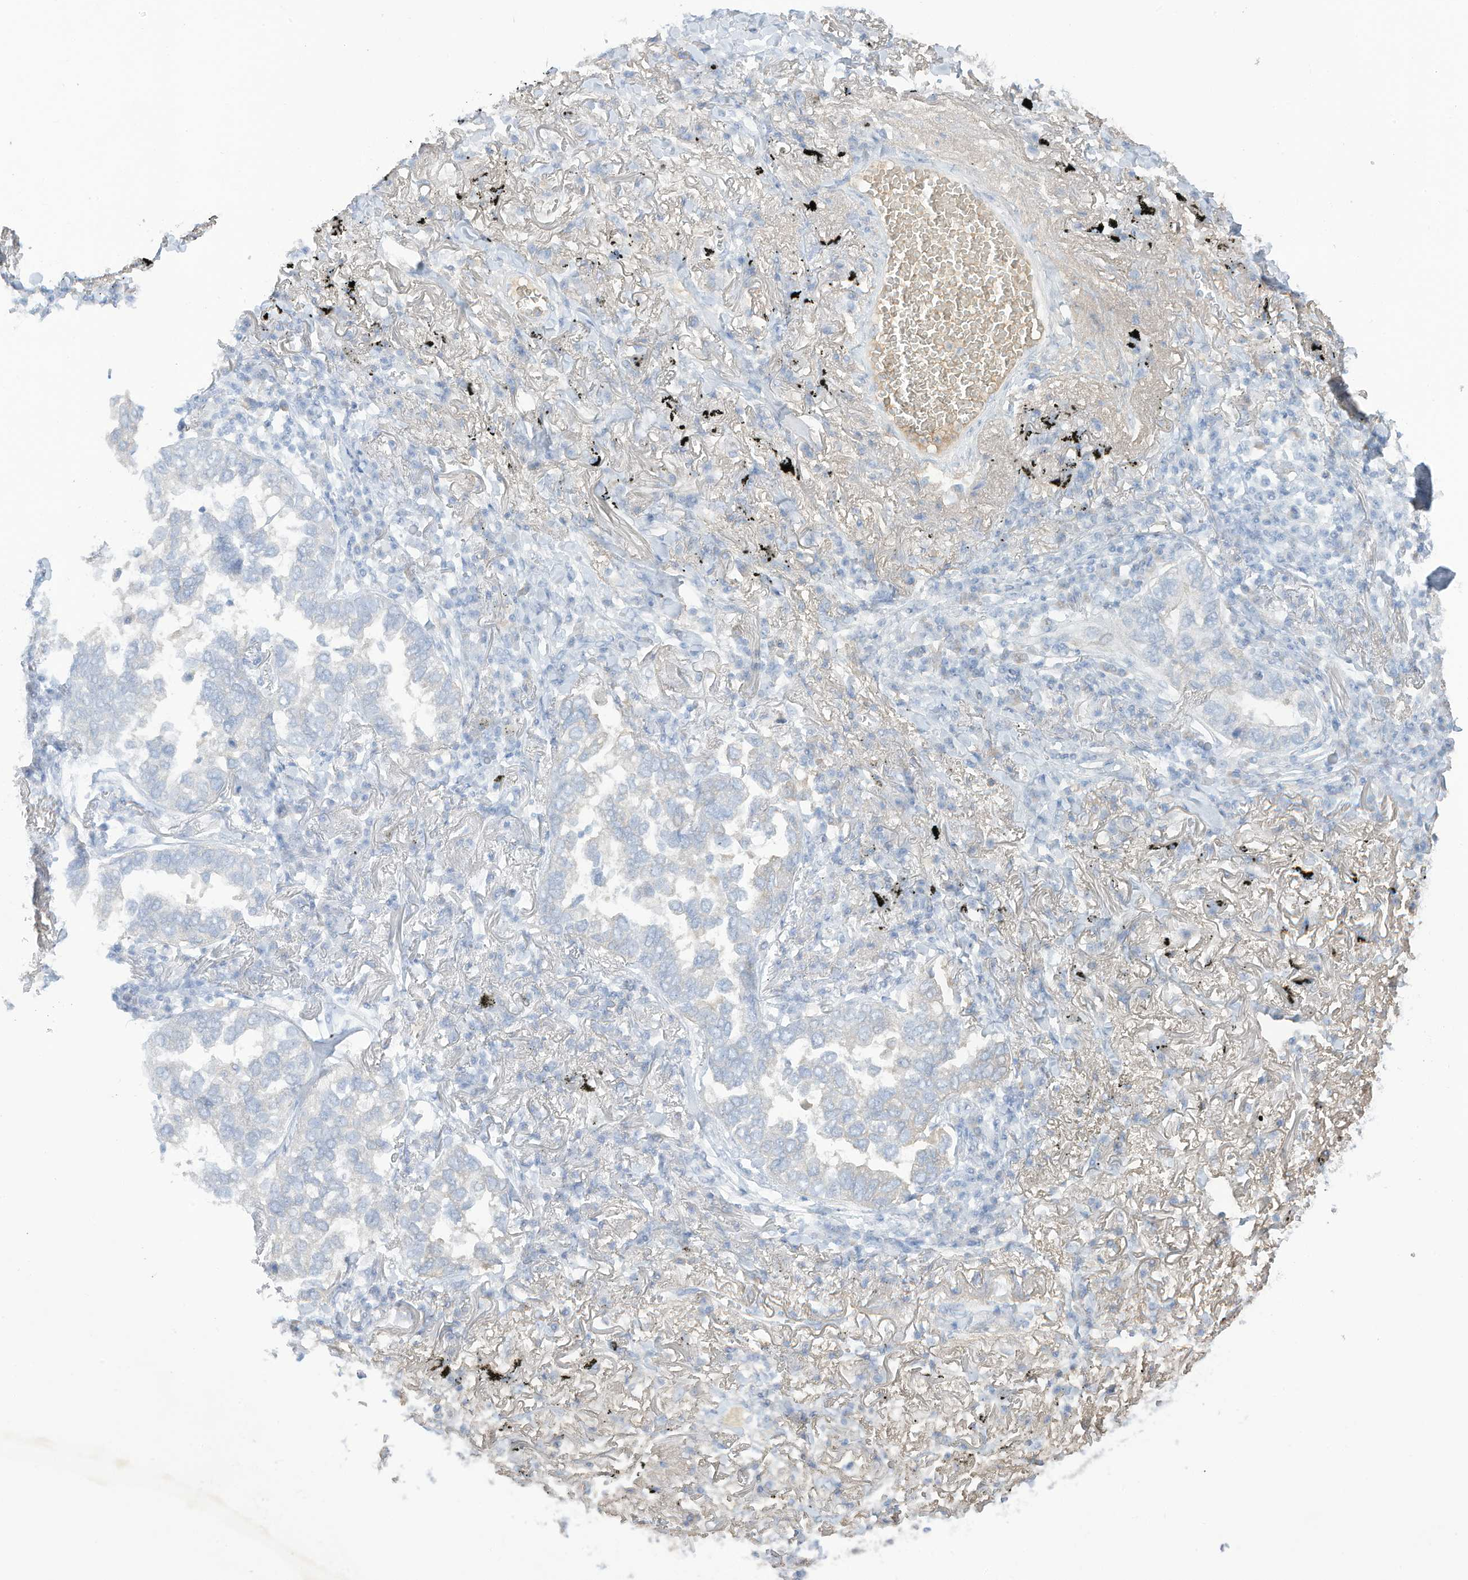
{"staining": {"intensity": "negative", "quantity": "none", "location": "none"}, "tissue": "lung cancer", "cell_type": "Tumor cells", "image_type": "cancer", "snomed": [{"axis": "morphology", "description": "Adenocarcinoma, NOS"}, {"axis": "topography", "description": "Lung"}], "caption": "High power microscopy photomicrograph of an IHC image of lung cancer (adenocarcinoma), revealing no significant positivity in tumor cells. (Brightfield microscopy of DAB IHC at high magnification).", "gene": "HSD17B13", "patient": {"sex": "male", "age": 65}}